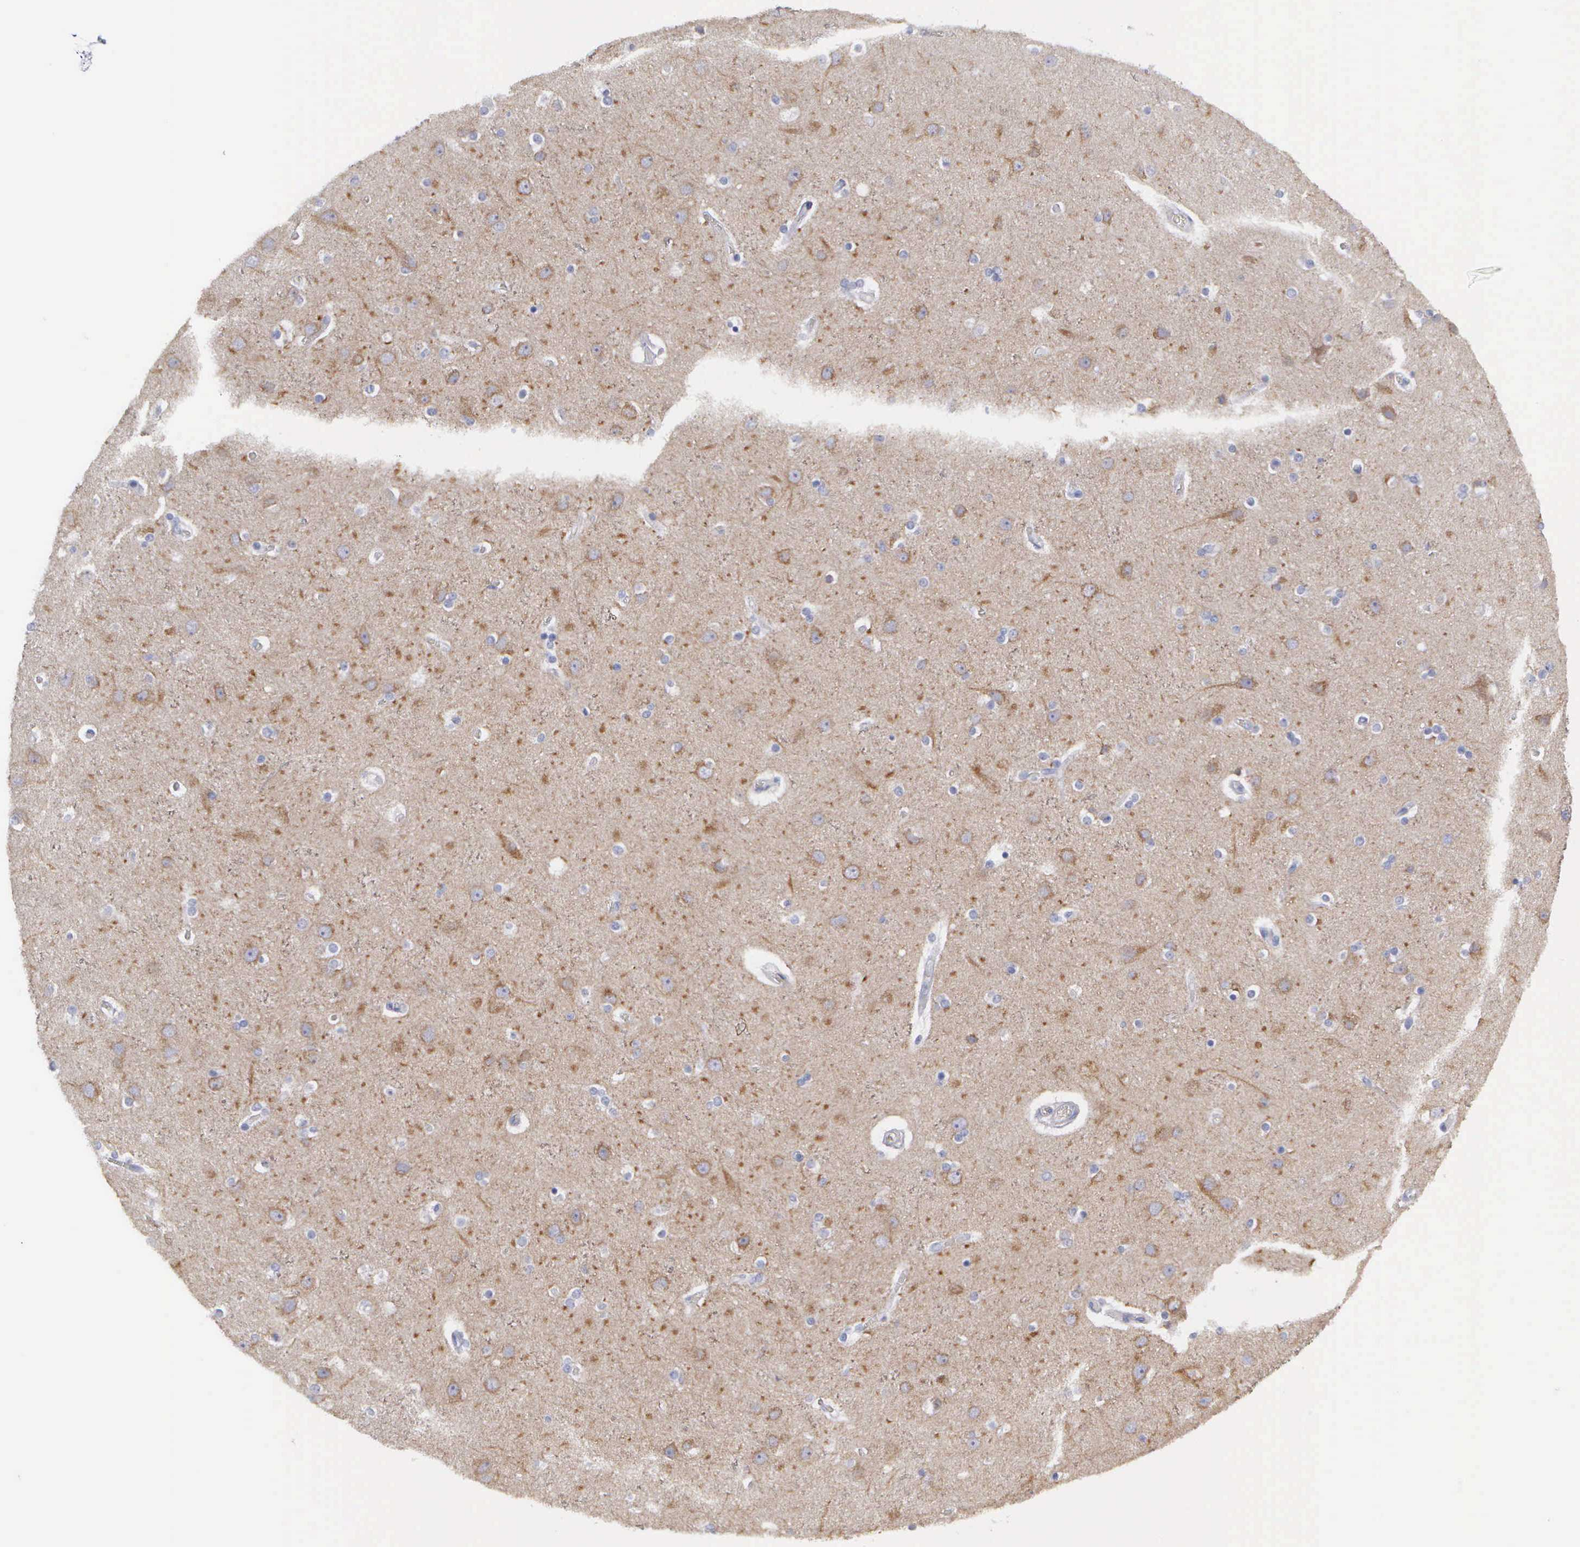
{"staining": {"intensity": "negative", "quantity": "none", "location": "none"}, "tissue": "cerebral cortex", "cell_type": "Endothelial cells", "image_type": "normal", "snomed": [{"axis": "morphology", "description": "Normal tissue, NOS"}, {"axis": "topography", "description": "Cerebral cortex"}], "caption": "Protein analysis of normal cerebral cortex reveals no significant staining in endothelial cells.", "gene": "CEP170B", "patient": {"sex": "female", "age": 54}}